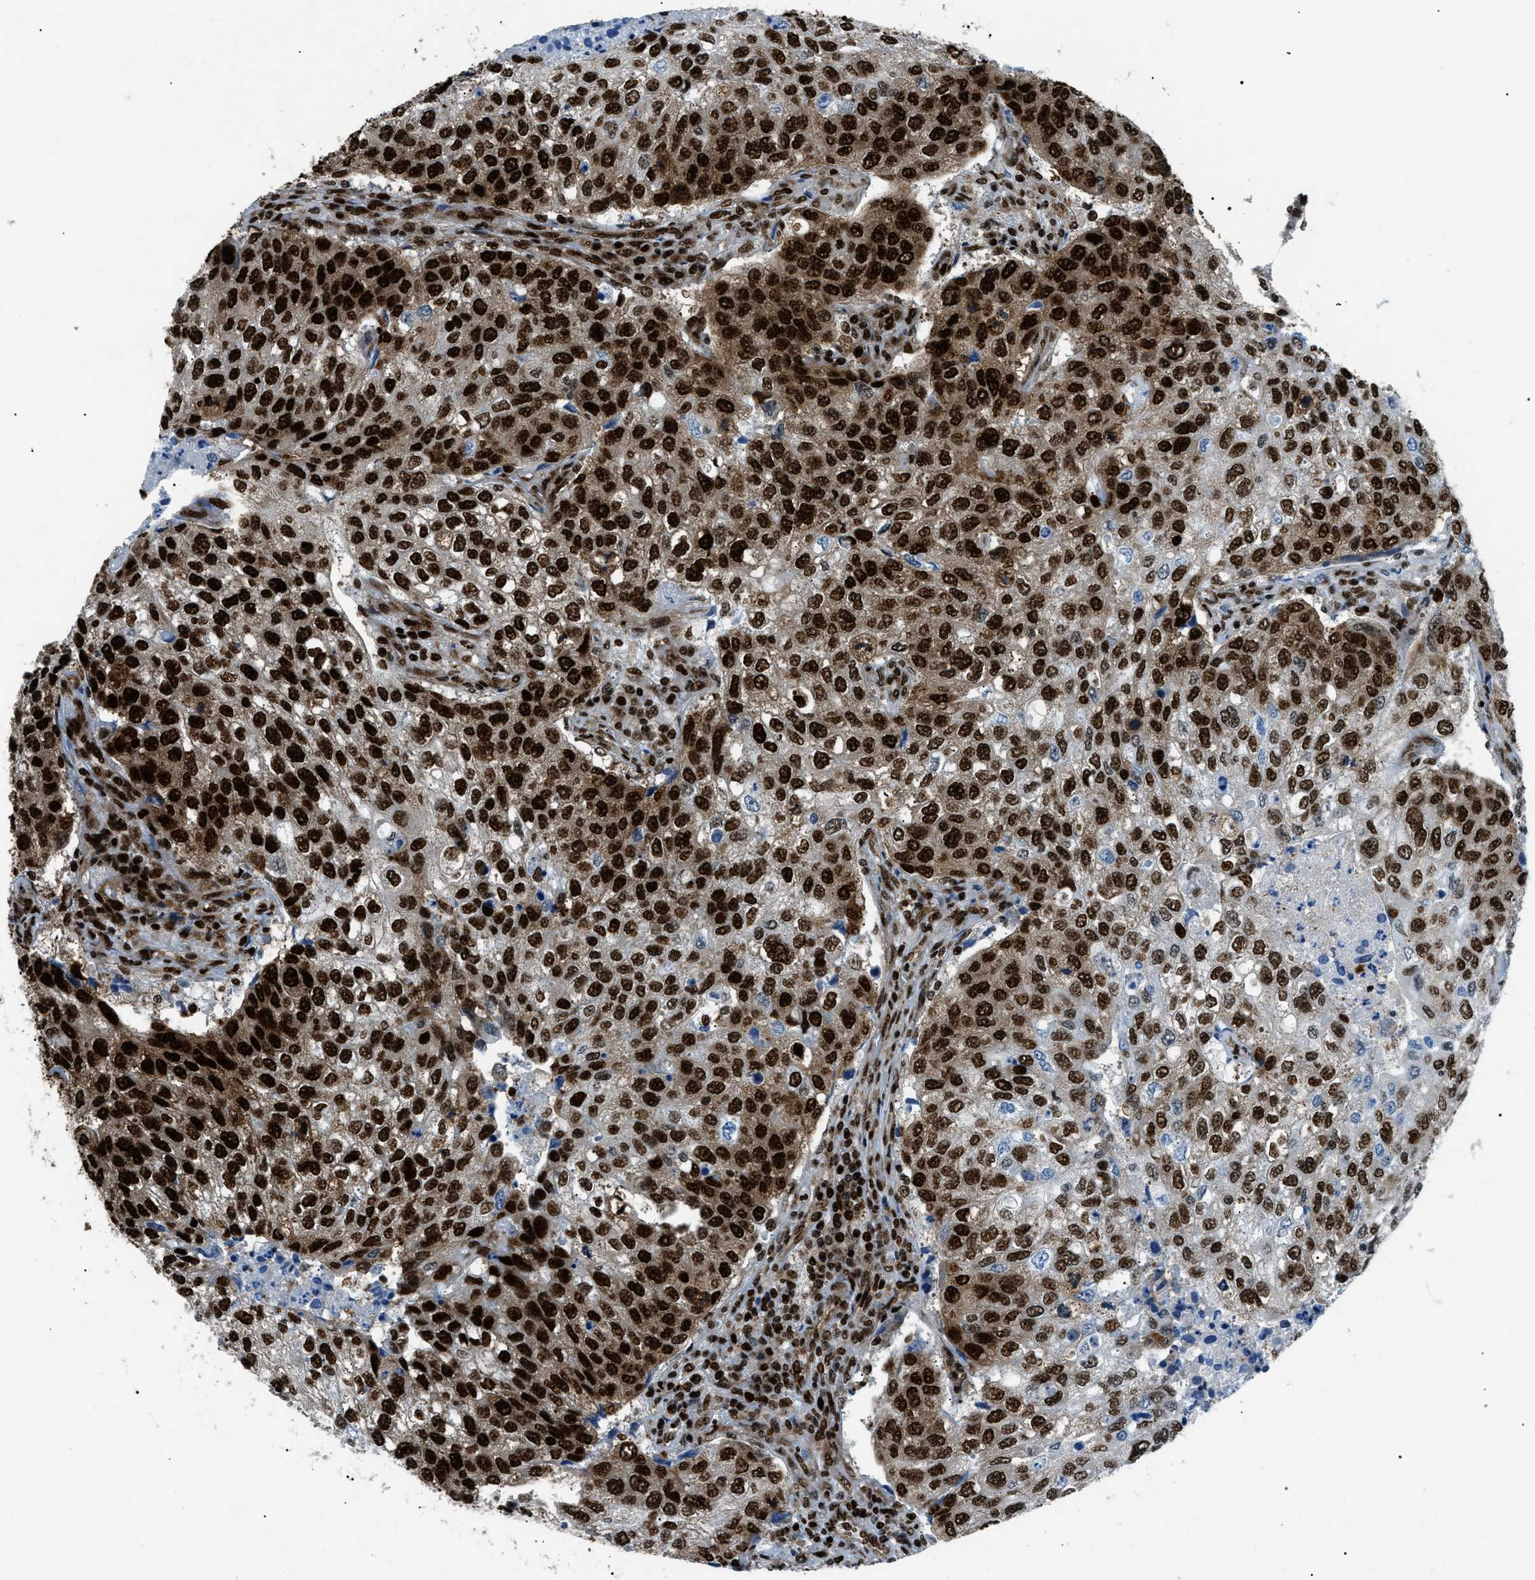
{"staining": {"intensity": "strong", "quantity": ">75%", "location": "nuclear"}, "tissue": "urothelial cancer", "cell_type": "Tumor cells", "image_type": "cancer", "snomed": [{"axis": "morphology", "description": "Urothelial carcinoma, High grade"}, {"axis": "topography", "description": "Lymph node"}, {"axis": "topography", "description": "Urinary bladder"}], "caption": "This histopathology image displays immunohistochemistry staining of urothelial cancer, with high strong nuclear expression in about >75% of tumor cells.", "gene": "HNRNPK", "patient": {"sex": "male", "age": 51}}